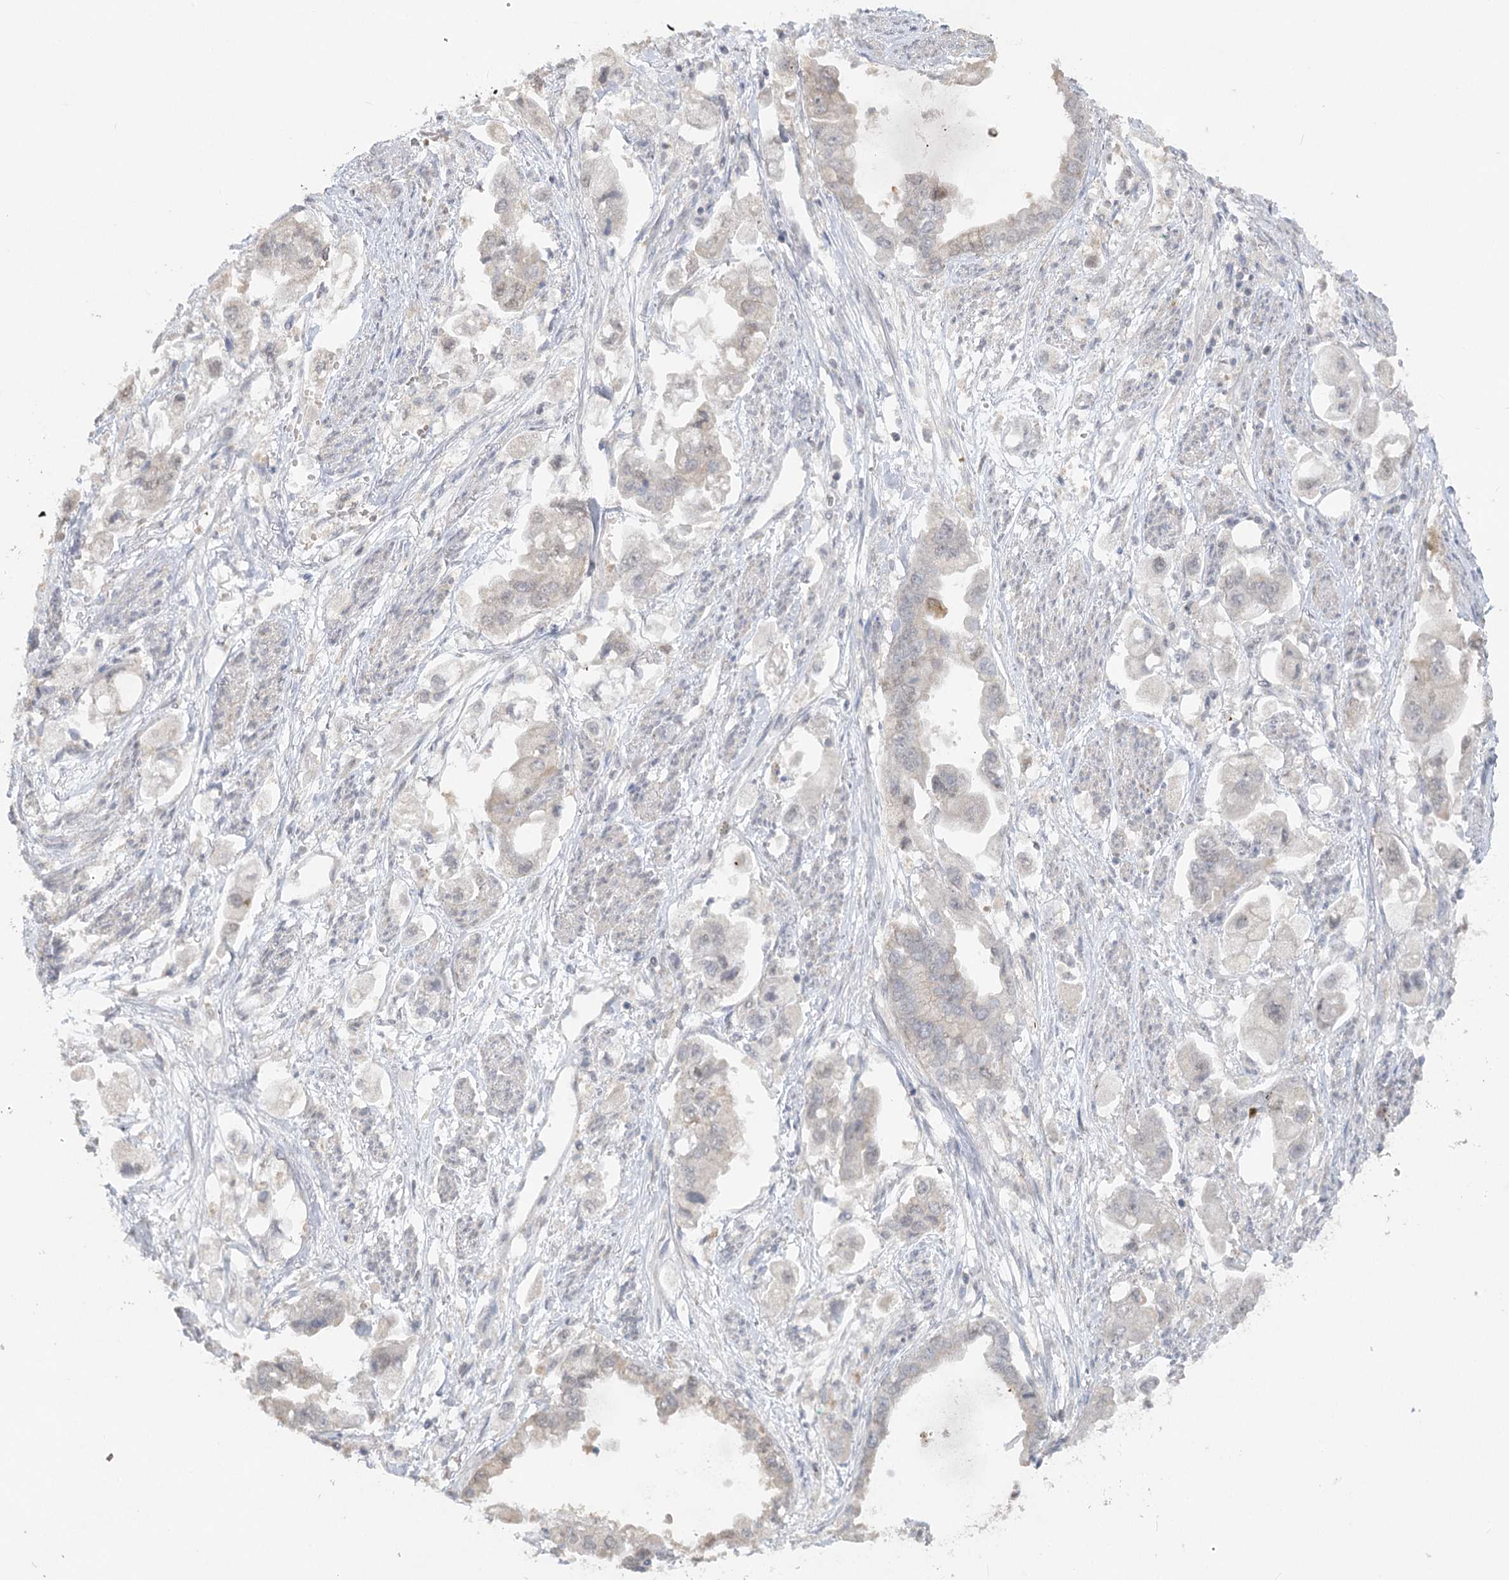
{"staining": {"intensity": "negative", "quantity": "none", "location": "none"}, "tissue": "stomach cancer", "cell_type": "Tumor cells", "image_type": "cancer", "snomed": [{"axis": "morphology", "description": "Adenocarcinoma, NOS"}, {"axis": "topography", "description": "Stomach"}], "caption": "Protein analysis of stomach cancer reveals no significant positivity in tumor cells.", "gene": "TRAF3IP1", "patient": {"sex": "male", "age": 62}}